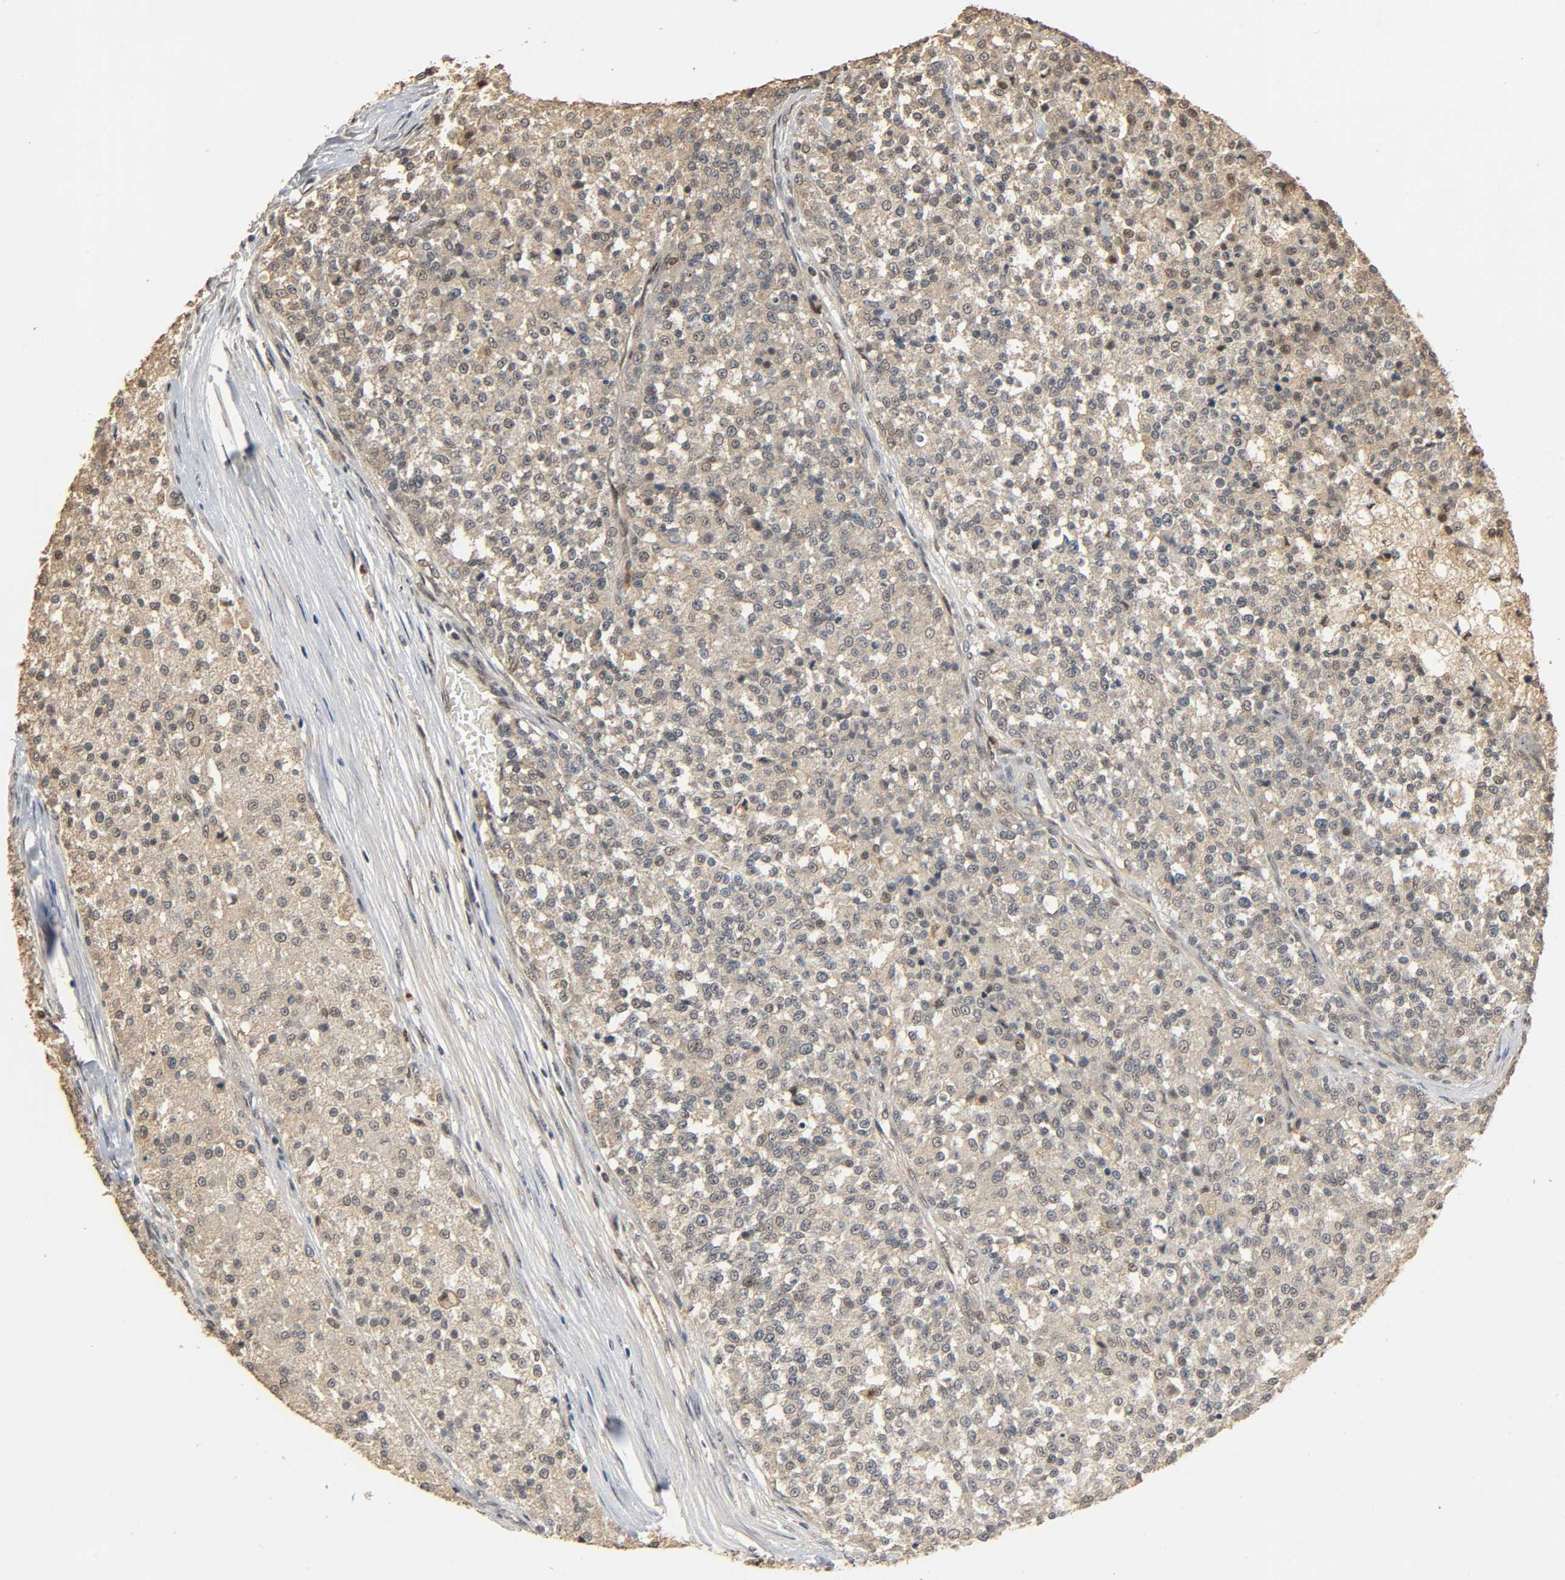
{"staining": {"intensity": "moderate", "quantity": ">75%", "location": "cytoplasmic/membranous,nuclear"}, "tissue": "testis cancer", "cell_type": "Tumor cells", "image_type": "cancer", "snomed": [{"axis": "morphology", "description": "Seminoma, NOS"}, {"axis": "topography", "description": "Testis"}], "caption": "An immunohistochemistry (IHC) image of neoplastic tissue is shown. Protein staining in brown shows moderate cytoplasmic/membranous and nuclear positivity in testis seminoma within tumor cells.", "gene": "ZFPM2", "patient": {"sex": "male", "age": 59}}